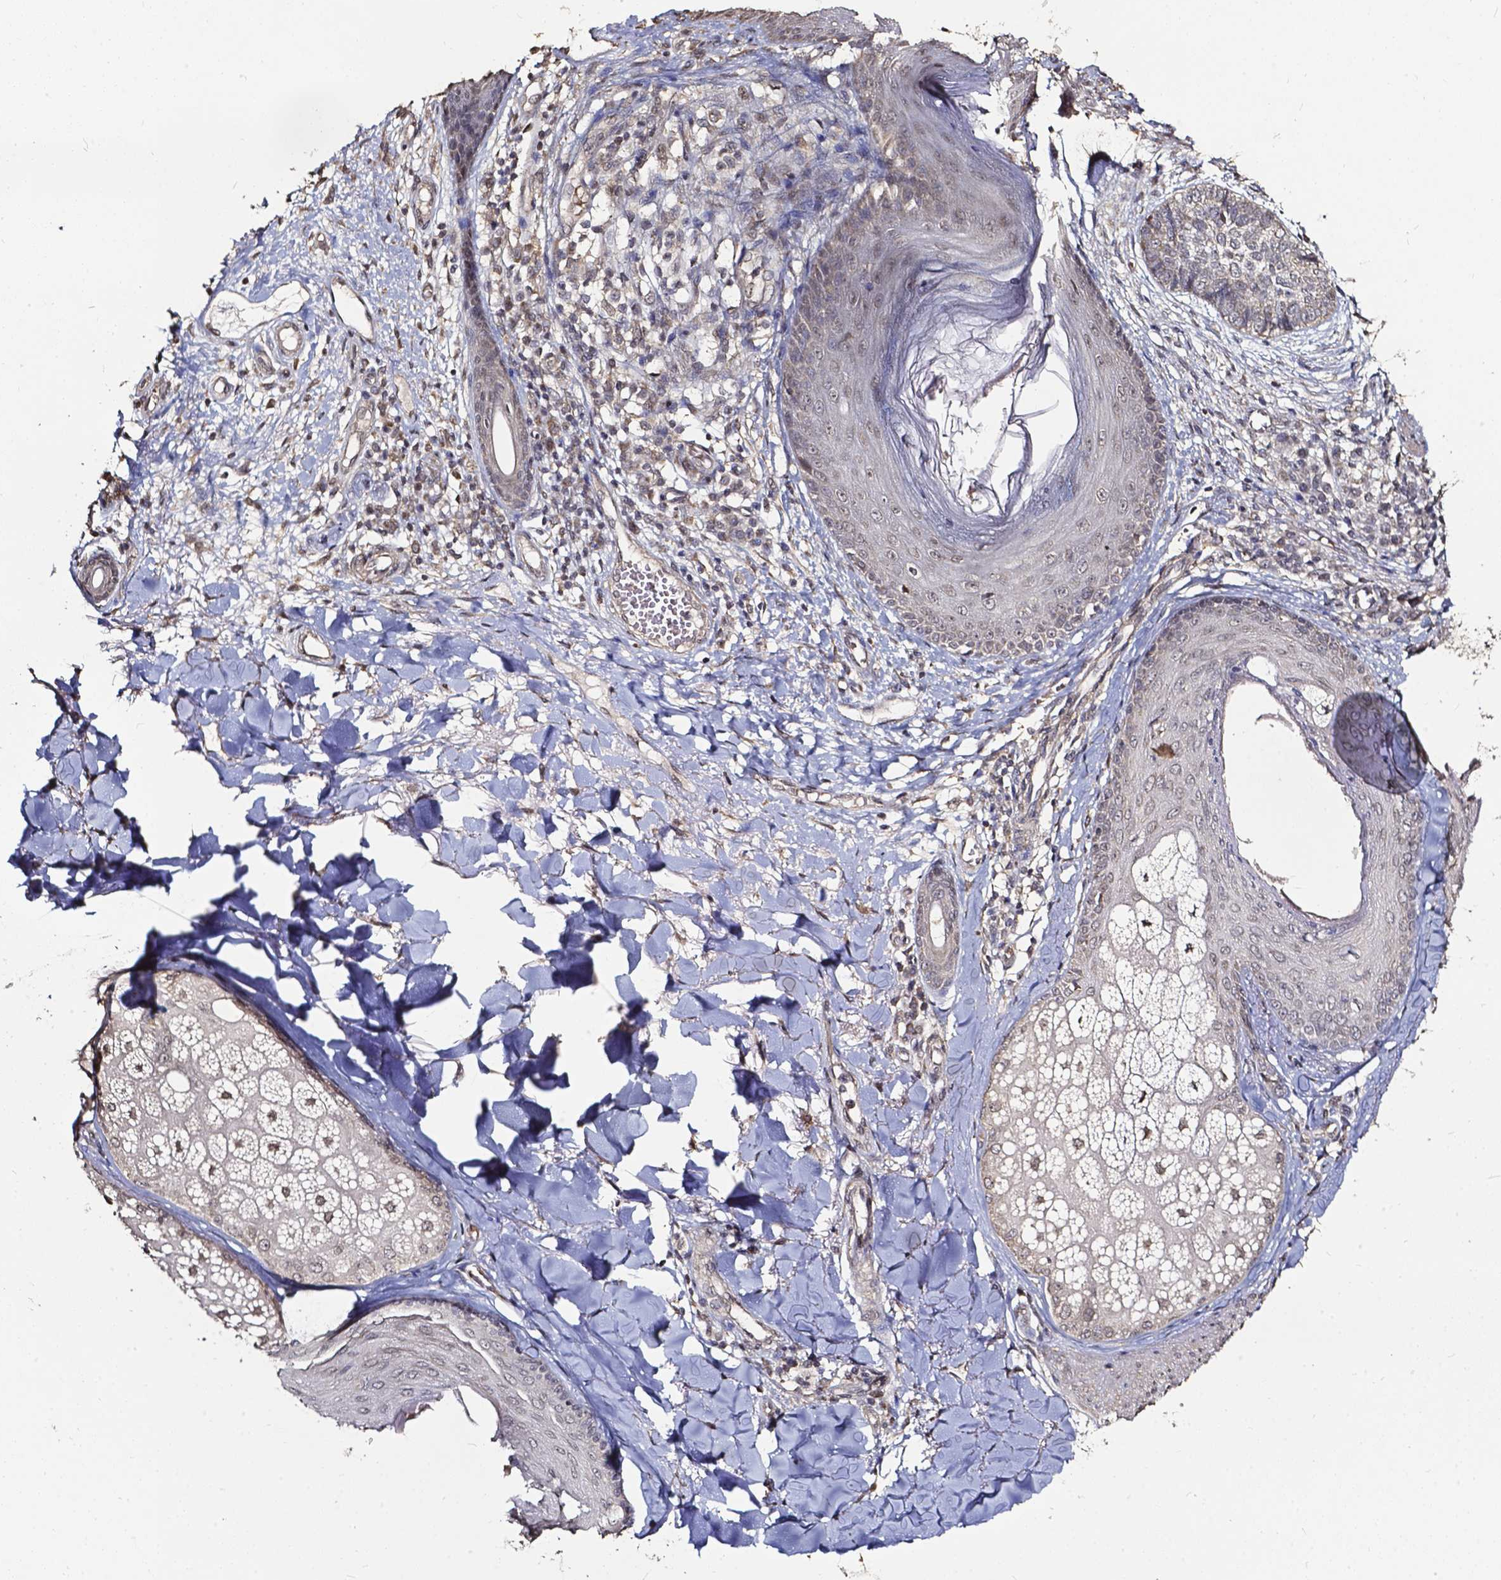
{"staining": {"intensity": "negative", "quantity": "none", "location": "none"}, "tissue": "skin cancer", "cell_type": "Tumor cells", "image_type": "cancer", "snomed": [{"axis": "morphology", "description": "Basal cell carcinoma"}, {"axis": "topography", "description": "Skin"}], "caption": "Immunohistochemistry (IHC) histopathology image of human skin basal cell carcinoma stained for a protein (brown), which demonstrates no staining in tumor cells.", "gene": "GLRA2", "patient": {"sex": "female", "age": 69}}